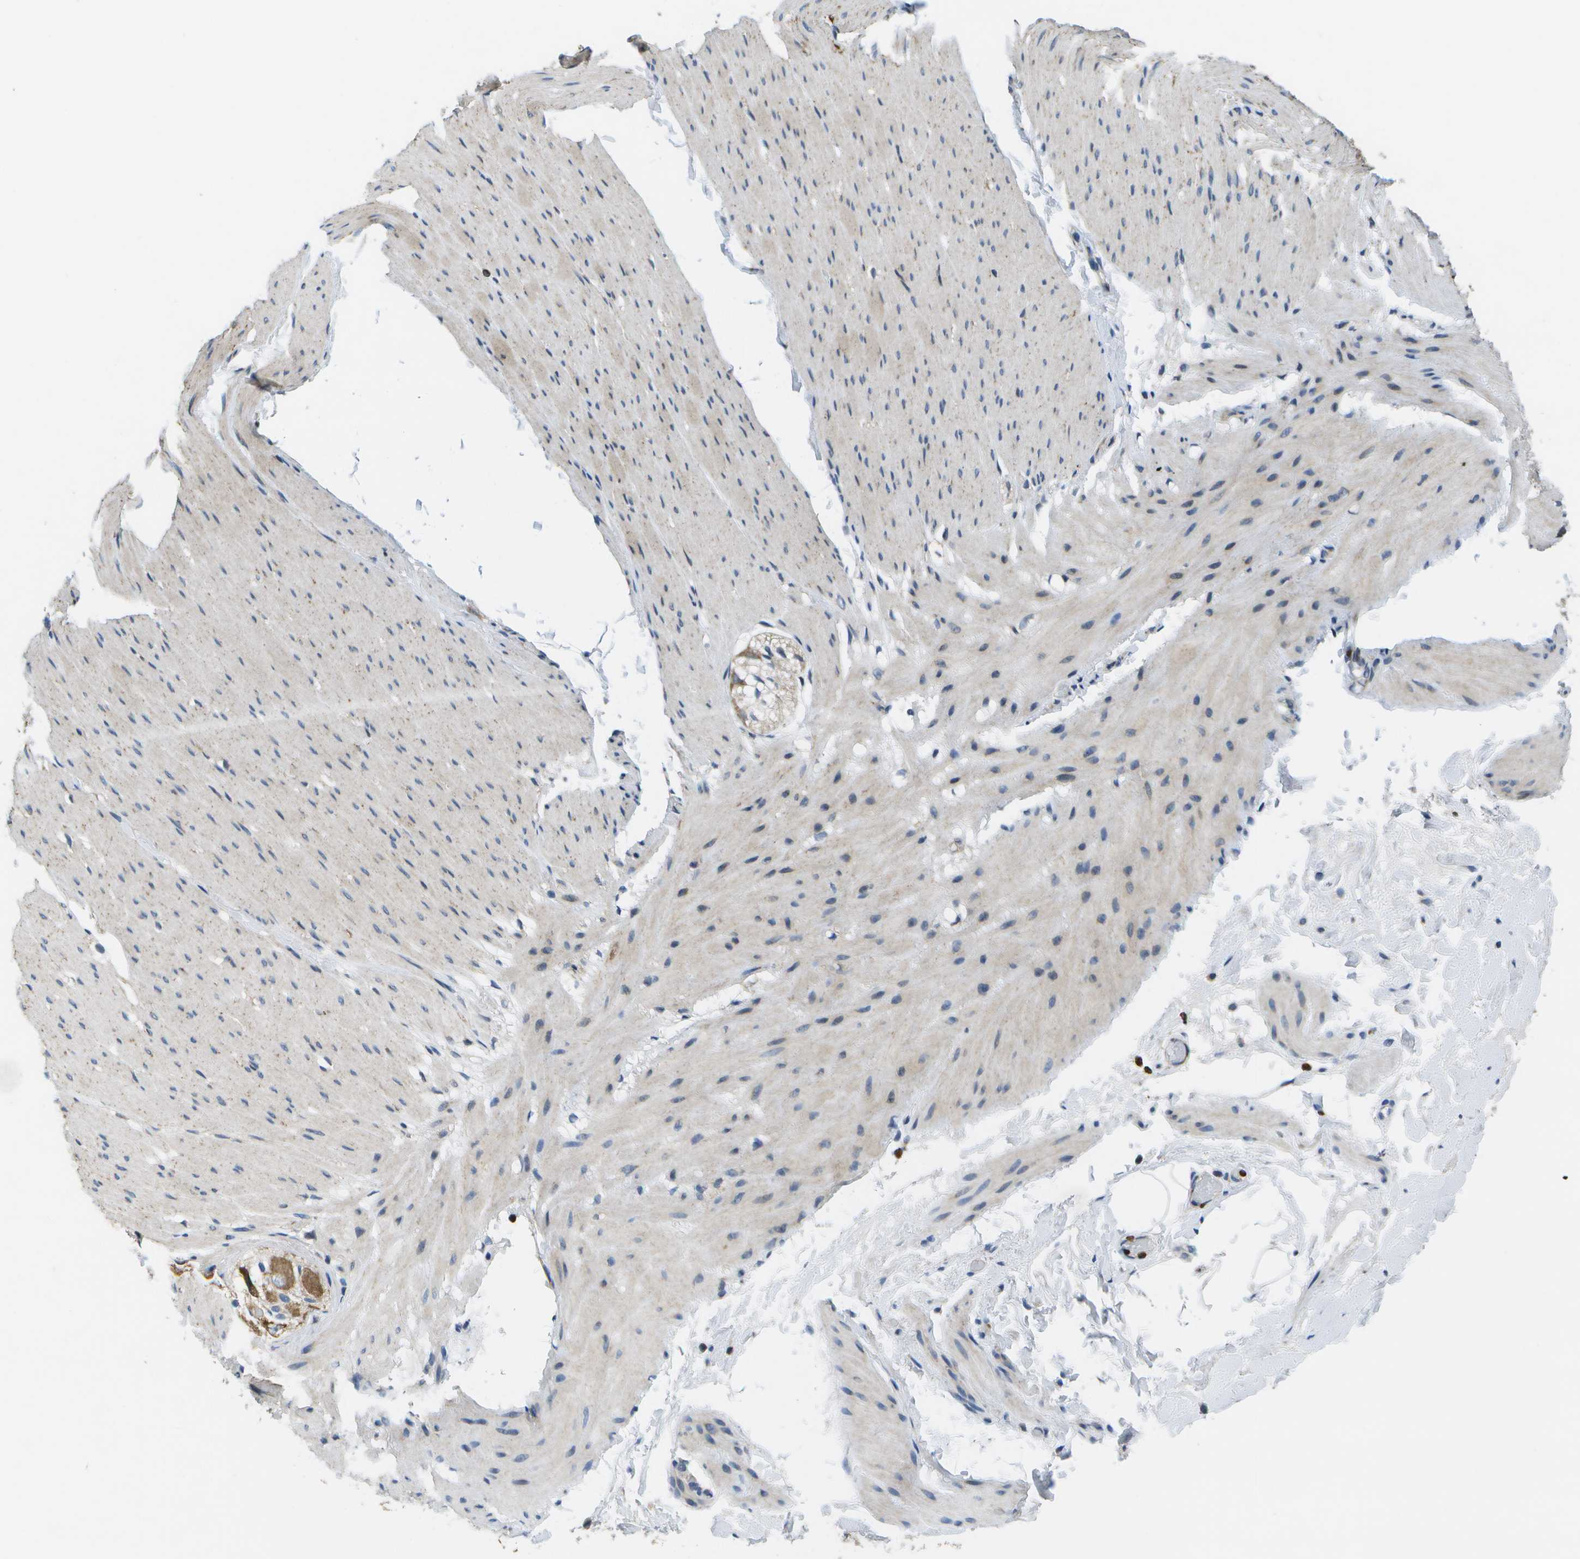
{"staining": {"intensity": "weak", "quantity": "25%-75%", "location": "cytoplasmic/membranous"}, "tissue": "smooth muscle", "cell_type": "Smooth muscle cells", "image_type": "normal", "snomed": [{"axis": "morphology", "description": "Normal tissue, NOS"}, {"axis": "topography", "description": "Smooth muscle"}, {"axis": "topography", "description": "Colon"}], "caption": "High-magnification brightfield microscopy of unremarkable smooth muscle stained with DAB (3,3'-diaminobenzidine) (brown) and counterstained with hematoxylin (blue). smooth muscle cells exhibit weak cytoplasmic/membranous staining is seen in about25%-75% of cells. (Brightfield microscopy of DAB IHC at high magnification).", "gene": "GALNT15", "patient": {"sex": "male", "age": 67}}